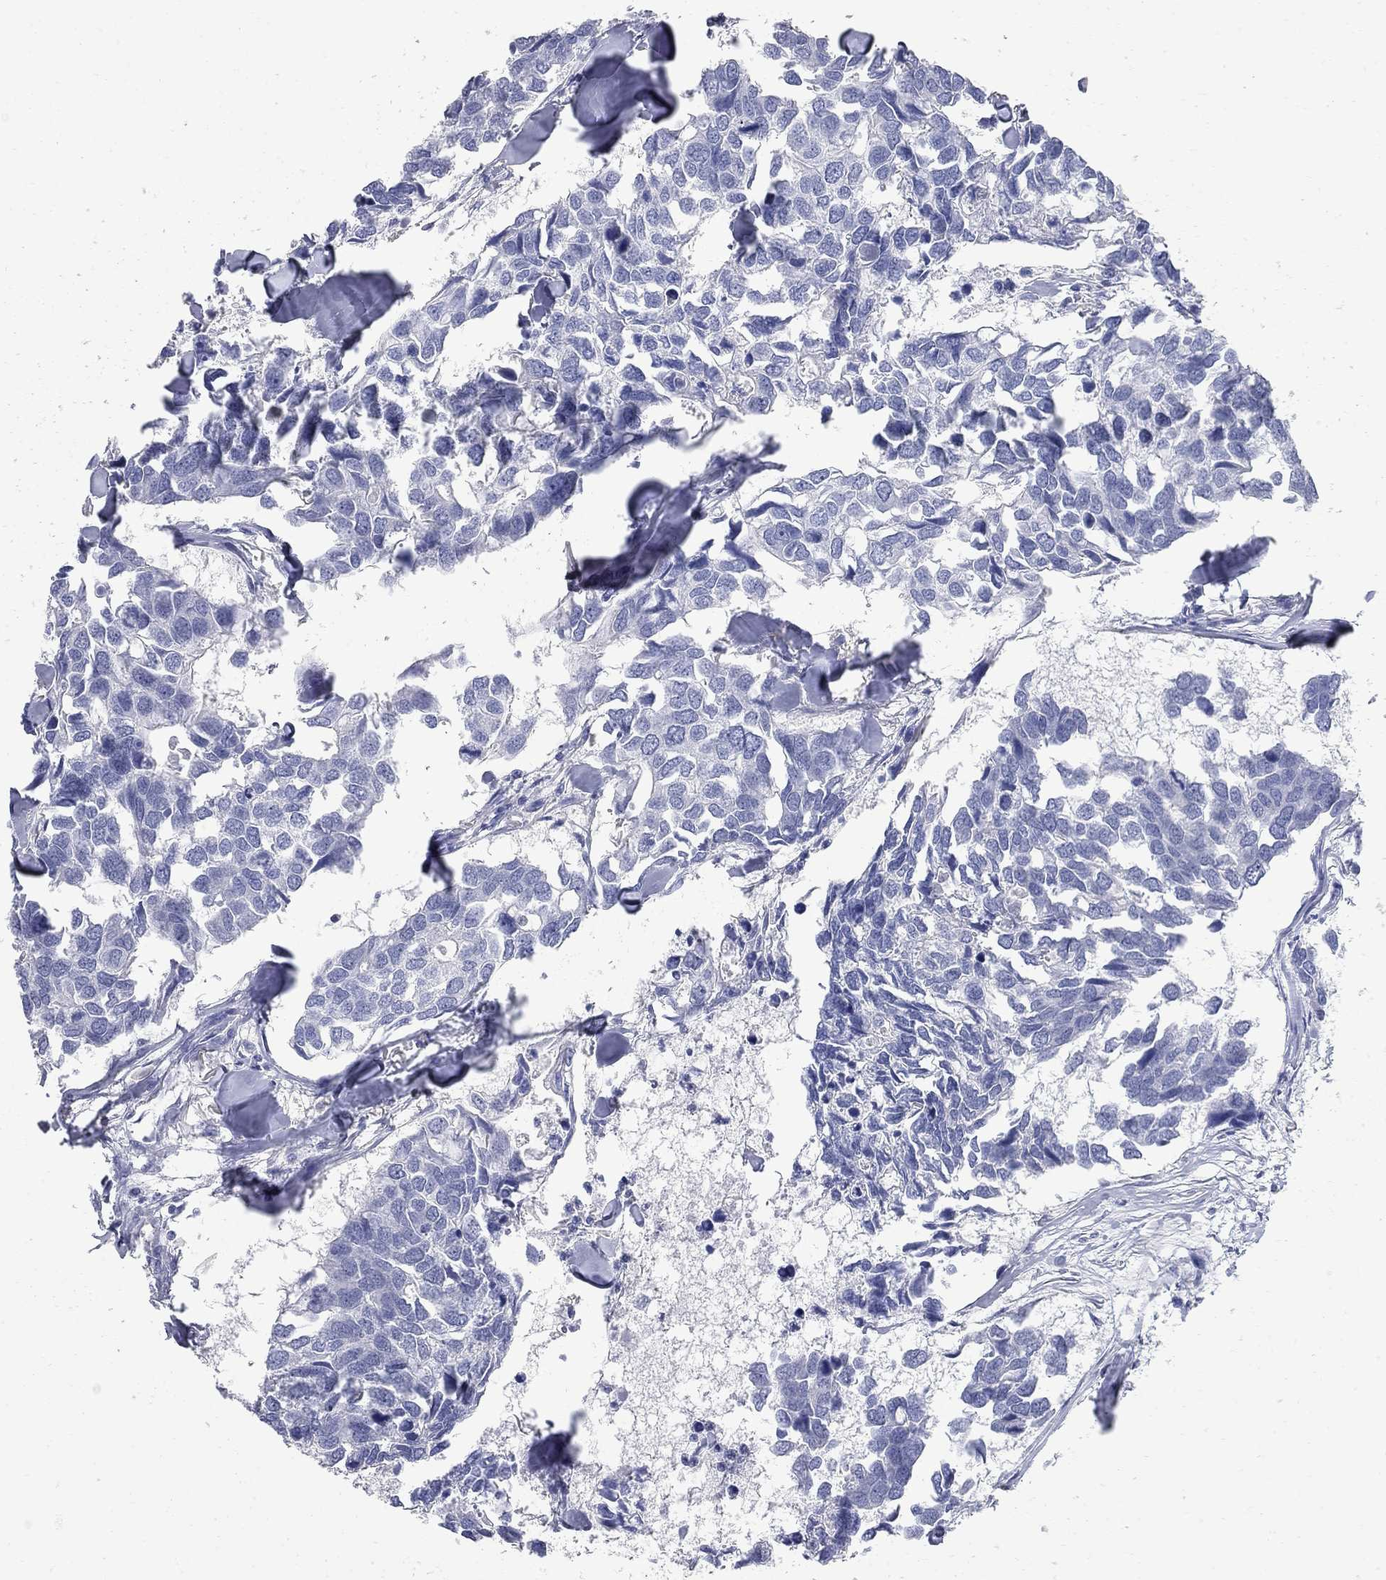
{"staining": {"intensity": "negative", "quantity": "none", "location": "none"}, "tissue": "breast cancer", "cell_type": "Tumor cells", "image_type": "cancer", "snomed": [{"axis": "morphology", "description": "Duct carcinoma"}, {"axis": "topography", "description": "Breast"}], "caption": "Immunohistochemistry (IHC) of human breast cancer (invasive ductal carcinoma) reveals no staining in tumor cells. The staining is performed using DAB (3,3'-diaminobenzidine) brown chromogen with nuclei counter-stained in using hematoxylin.", "gene": "BPIFB1", "patient": {"sex": "female", "age": 83}}